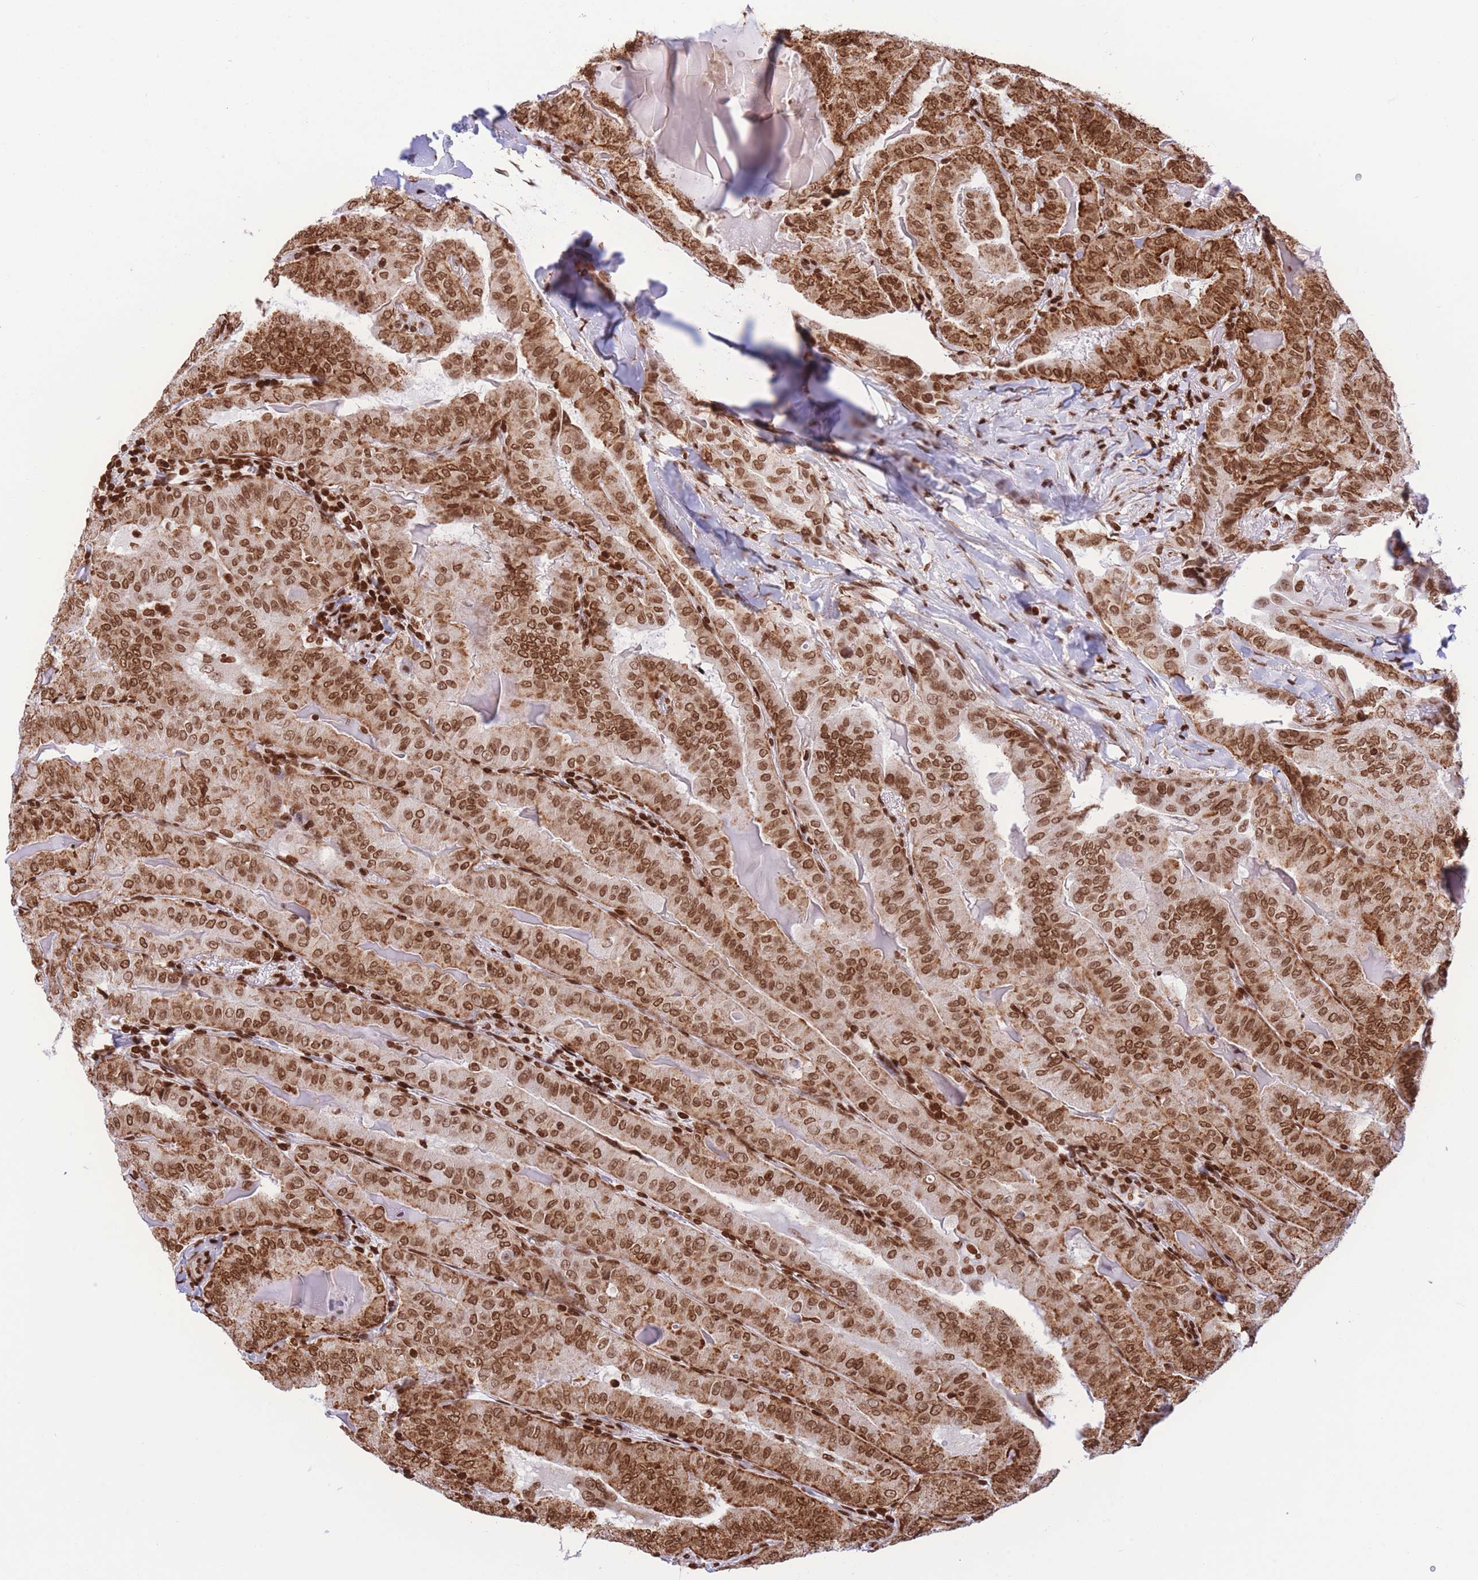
{"staining": {"intensity": "strong", "quantity": ">75%", "location": "nuclear"}, "tissue": "thyroid cancer", "cell_type": "Tumor cells", "image_type": "cancer", "snomed": [{"axis": "morphology", "description": "Papillary adenocarcinoma, NOS"}, {"axis": "topography", "description": "Thyroid gland"}], "caption": "Thyroid cancer stained with immunohistochemistry demonstrates strong nuclear expression in approximately >75% of tumor cells.", "gene": "H2BC11", "patient": {"sex": "female", "age": 68}}